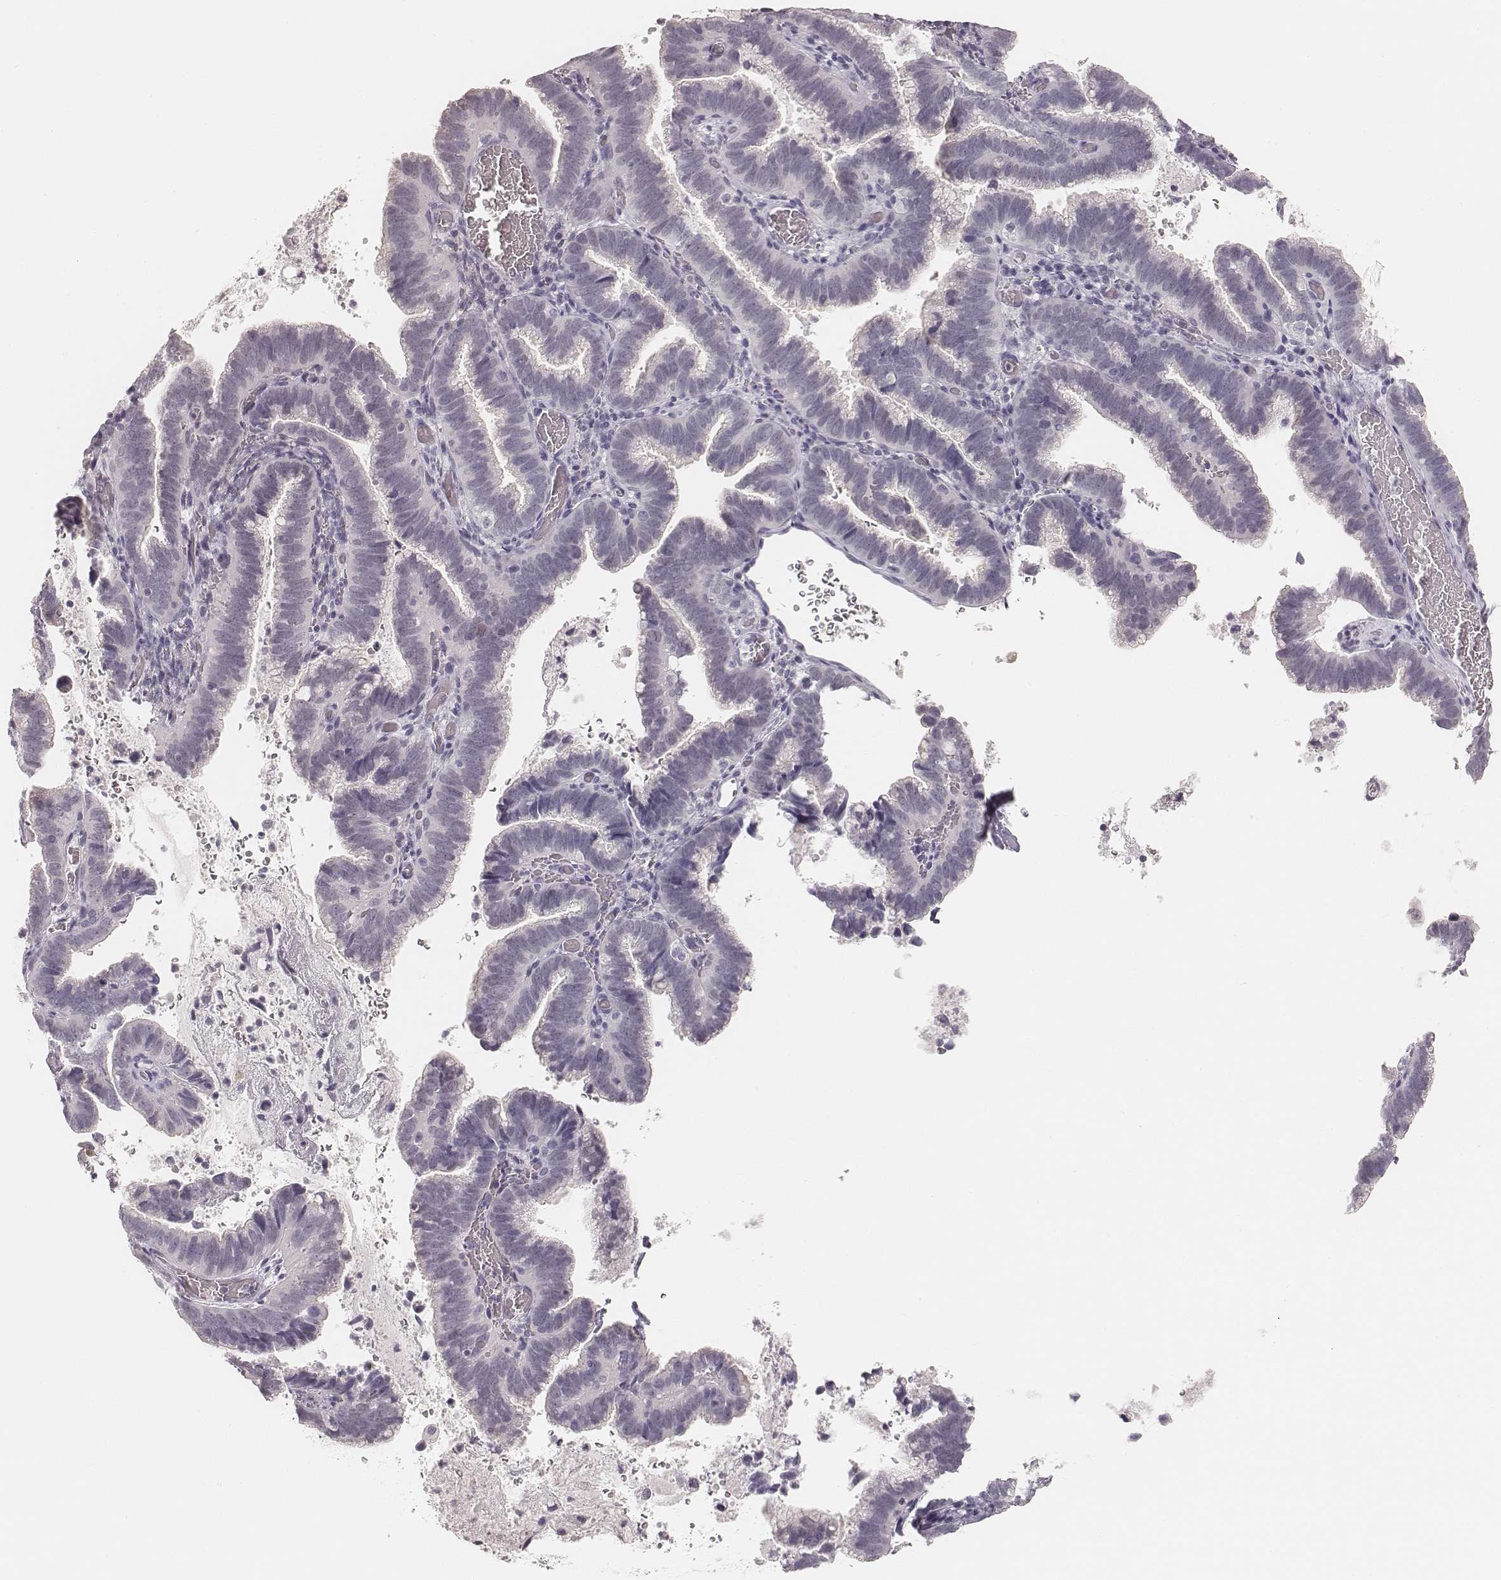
{"staining": {"intensity": "negative", "quantity": "none", "location": "none"}, "tissue": "cervical cancer", "cell_type": "Tumor cells", "image_type": "cancer", "snomed": [{"axis": "morphology", "description": "Adenocarcinoma, NOS"}, {"axis": "topography", "description": "Cervix"}], "caption": "The histopathology image demonstrates no significant expression in tumor cells of cervical cancer. (Brightfield microscopy of DAB (3,3'-diaminobenzidine) IHC at high magnification).", "gene": "HNF4G", "patient": {"sex": "female", "age": 61}}